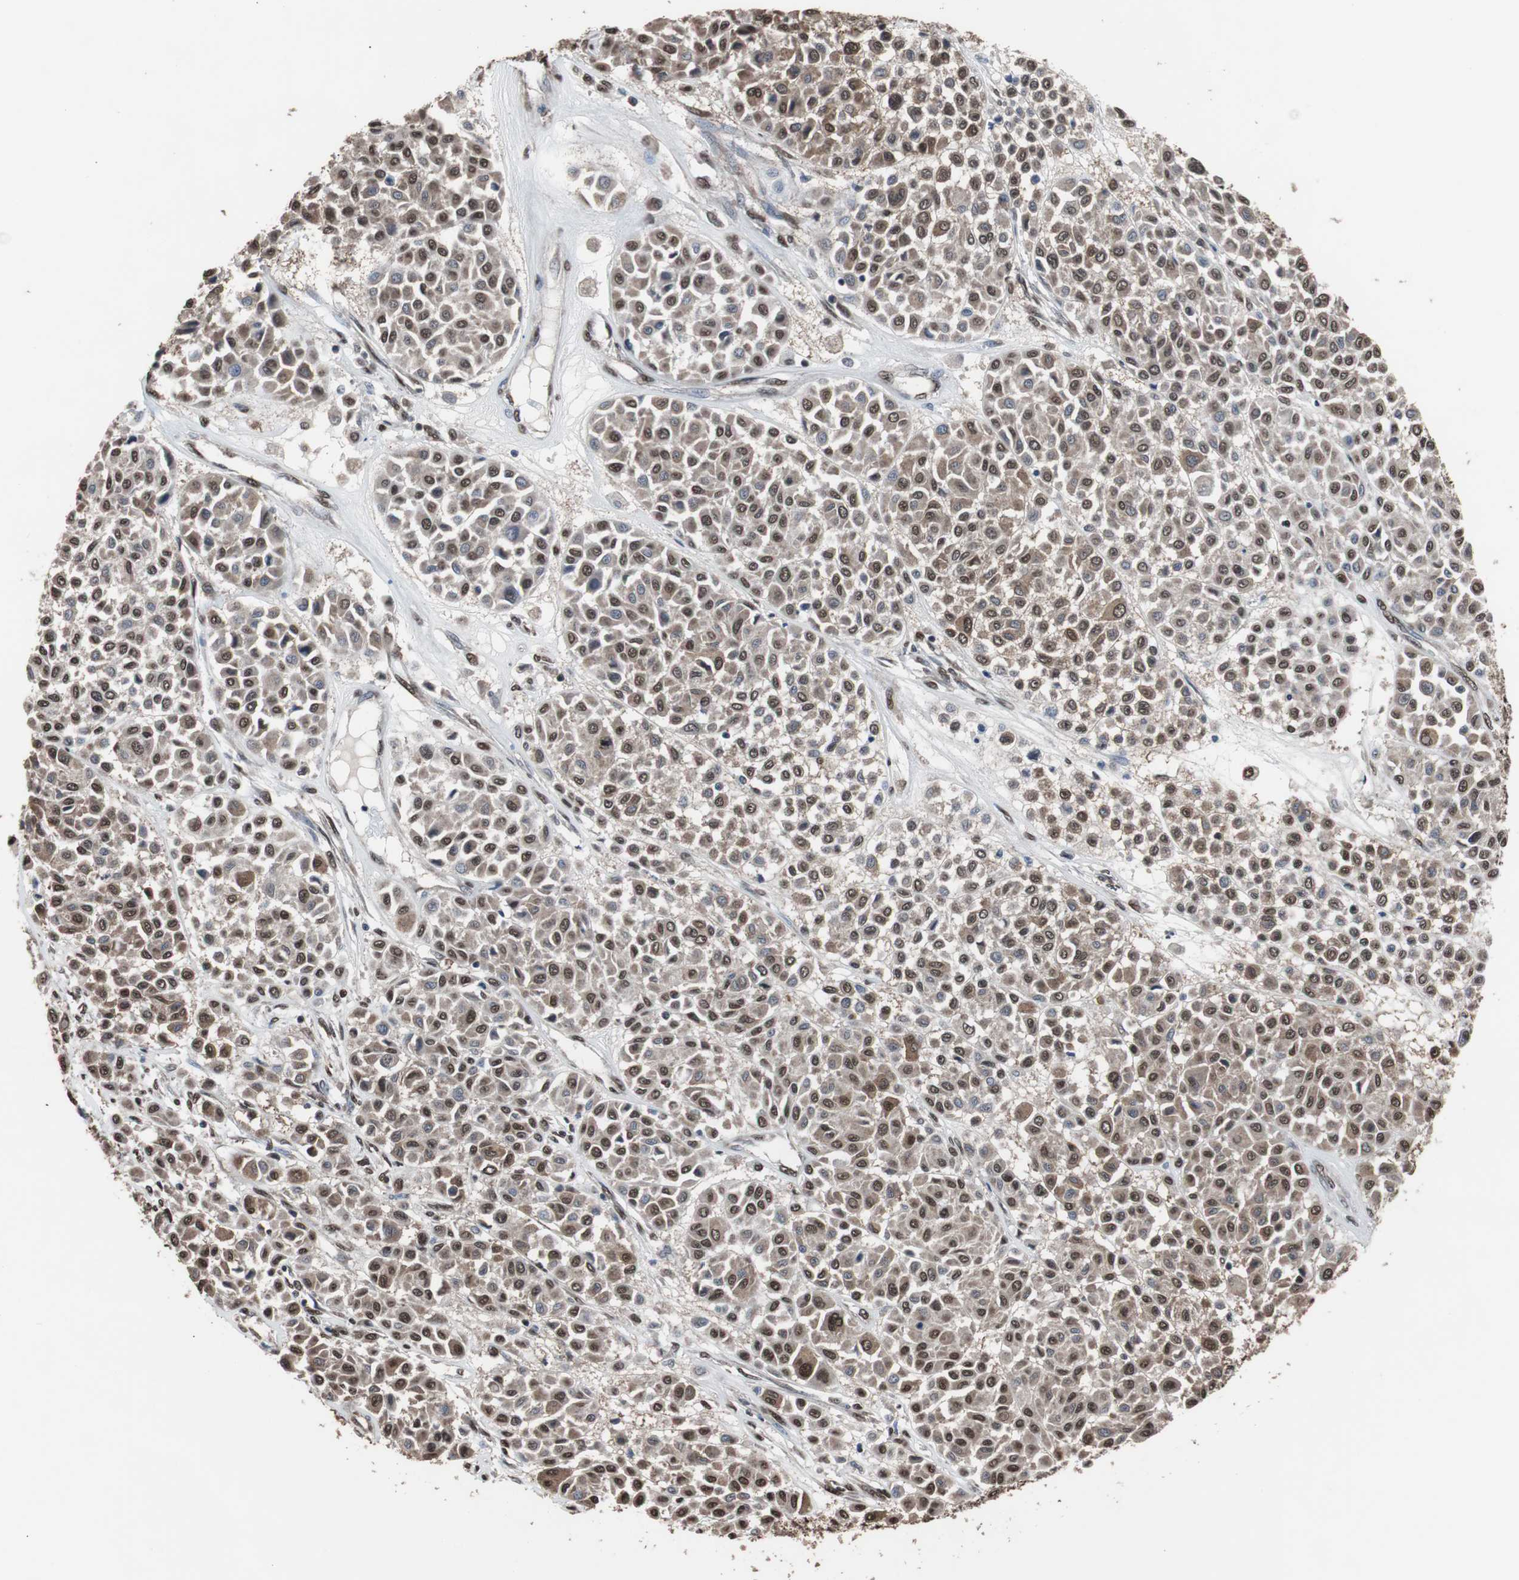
{"staining": {"intensity": "moderate", "quantity": ">75%", "location": "nuclear"}, "tissue": "melanoma", "cell_type": "Tumor cells", "image_type": "cancer", "snomed": [{"axis": "morphology", "description": "Malignant melanoma, Metastatic site"}, {"axis": "topography", "description": "Soft tissue"}], "caption": "A brown stain labels moderate nuclear expression of a protein in malignant melanoma (metastatic site) tumor cells. Immunohistochemistry (ihc) stains the protein in brown and the nuclei are stained blue.", "gene": "MED27", "patient": {"sex": "male", "age": 41}}